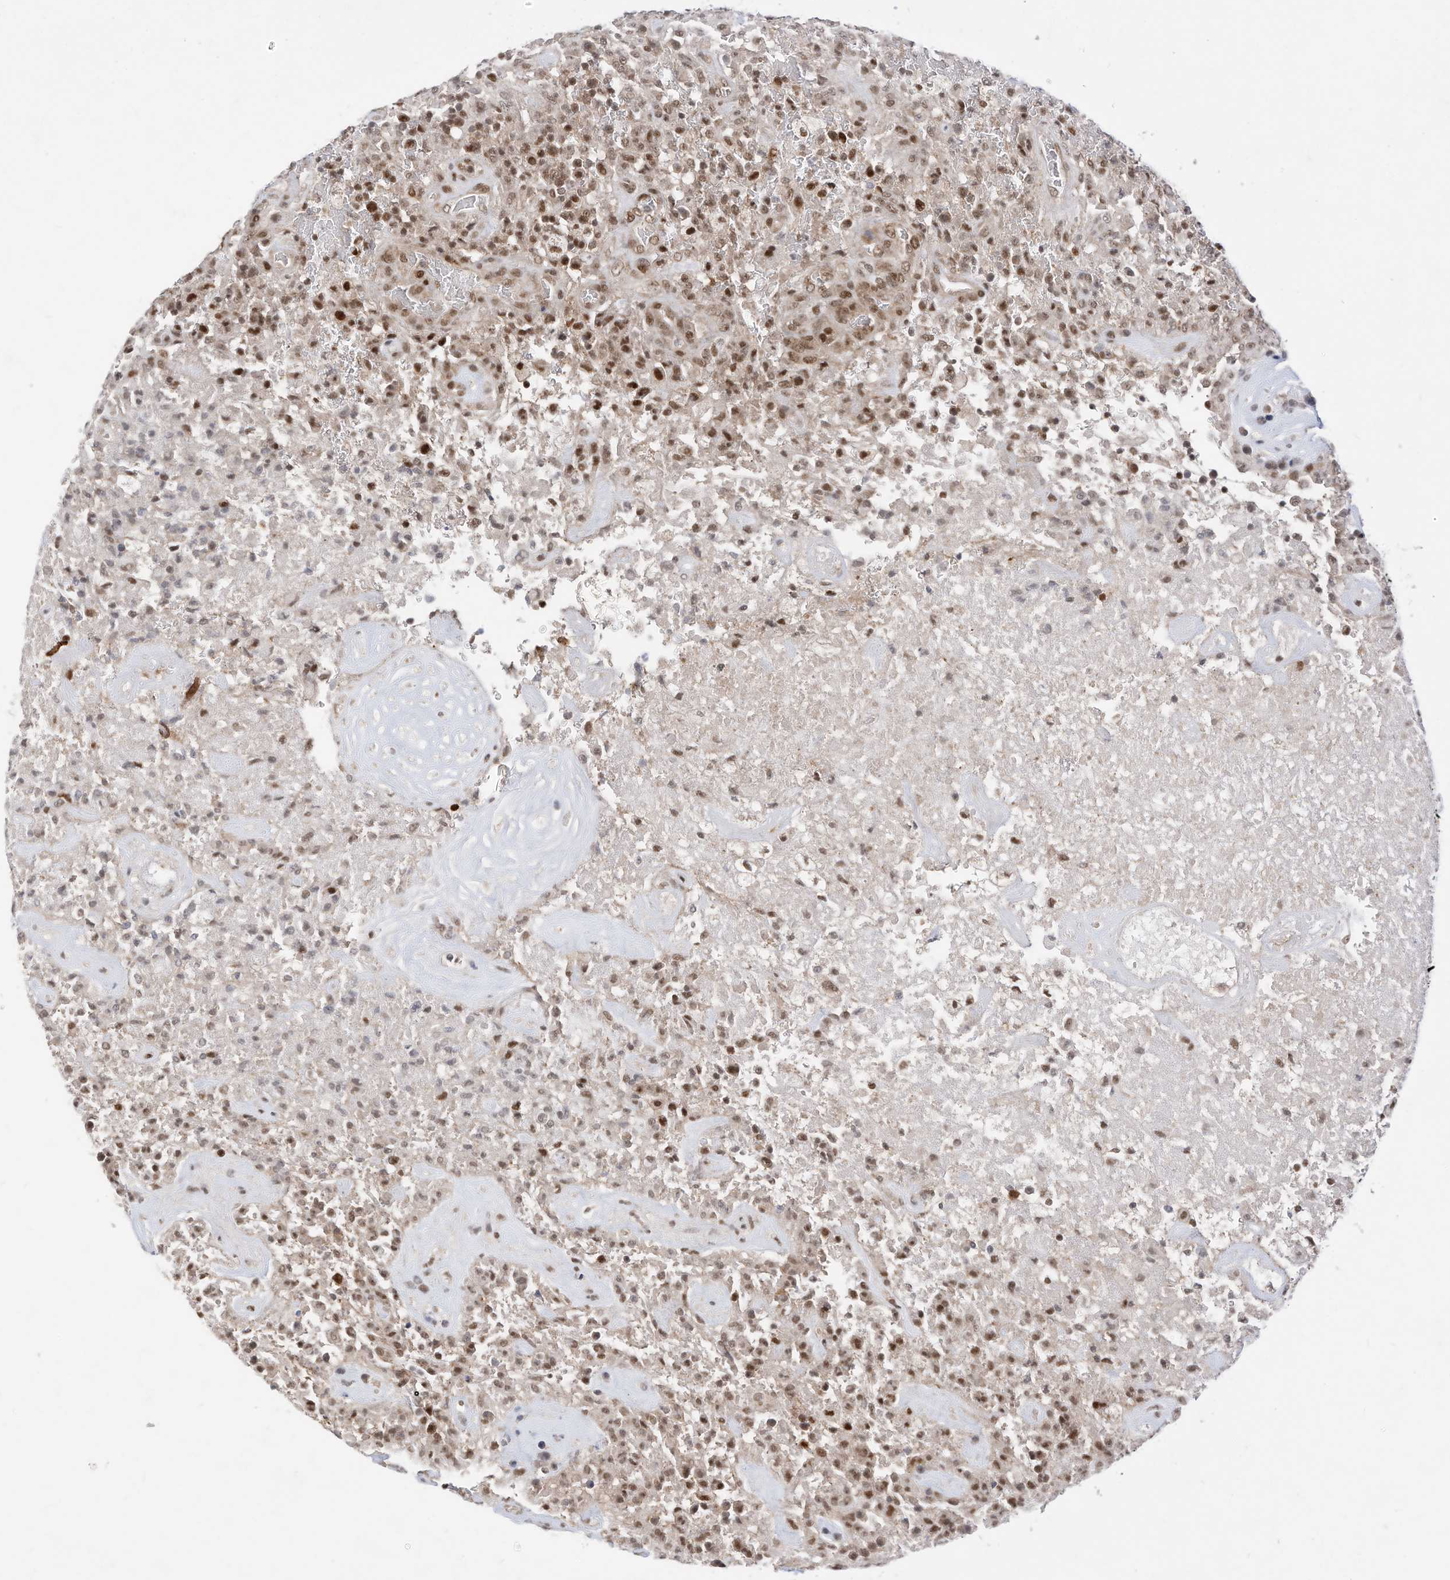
{"staining": {"intensity": "moderate", "quantity": ">75%", "location": "nuclear"}, "tissue": "glioma", "cell_type": "Tumor cells", "image_type": "cancer", "snomed": [{"axis": "morphology", "description": "Glioma, malignant, High grade"}, {"axis": "topography", "description": "Brain"}], "caption": "DAB (3,3'-diaminobenzidine) immunohistochemical staining of human malignant high-grade glioma shows moderate nuclear protein staining in about >75% of tumor cells. The staining is performed using DAB brown chromogen to label protein expression. The nuclei are counter-stained blue using hematoxylin.", "gene": "OGT", "patient": {"sex": "female", "age": 57}}